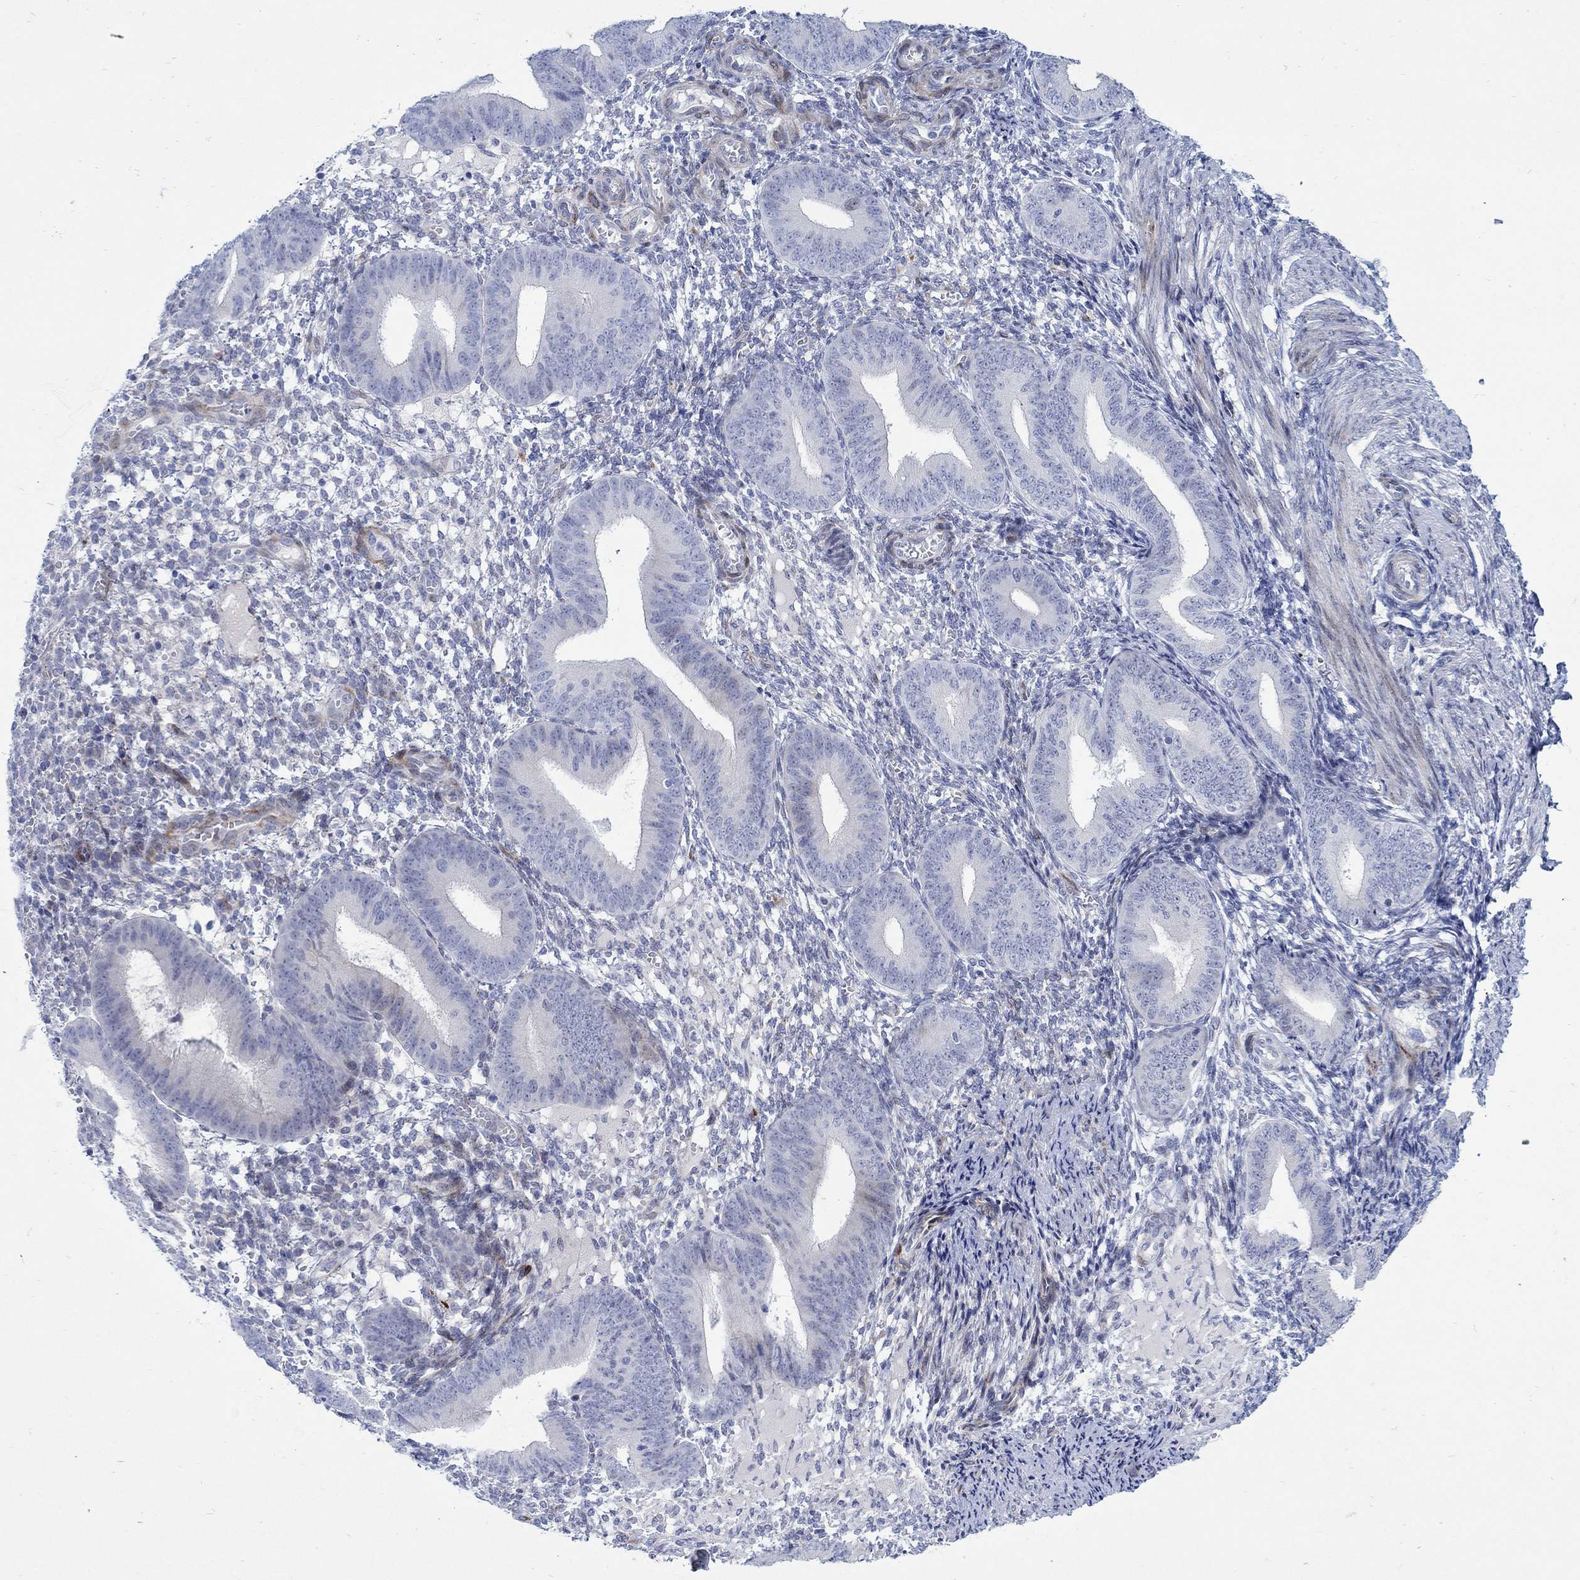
{"staining": {"intensity": "negative", "quantity": "none", "location": "none"}, "tissue": "endometrium", "cell_type": "Cells in endometrial stroma", "image_type": "normal", "snomed": [{"axis": "morphology", "description": "Normal tissue, NOS"}, {"axis": "topography", "description": "Endometrium"}], "caption": "This is an immunohistochemistry histopathology image of benign endometrium. There is no staining in cells in endometrial stroma.", "gene": "KSR2", "patient": {"sex": "female", "age": 39}}